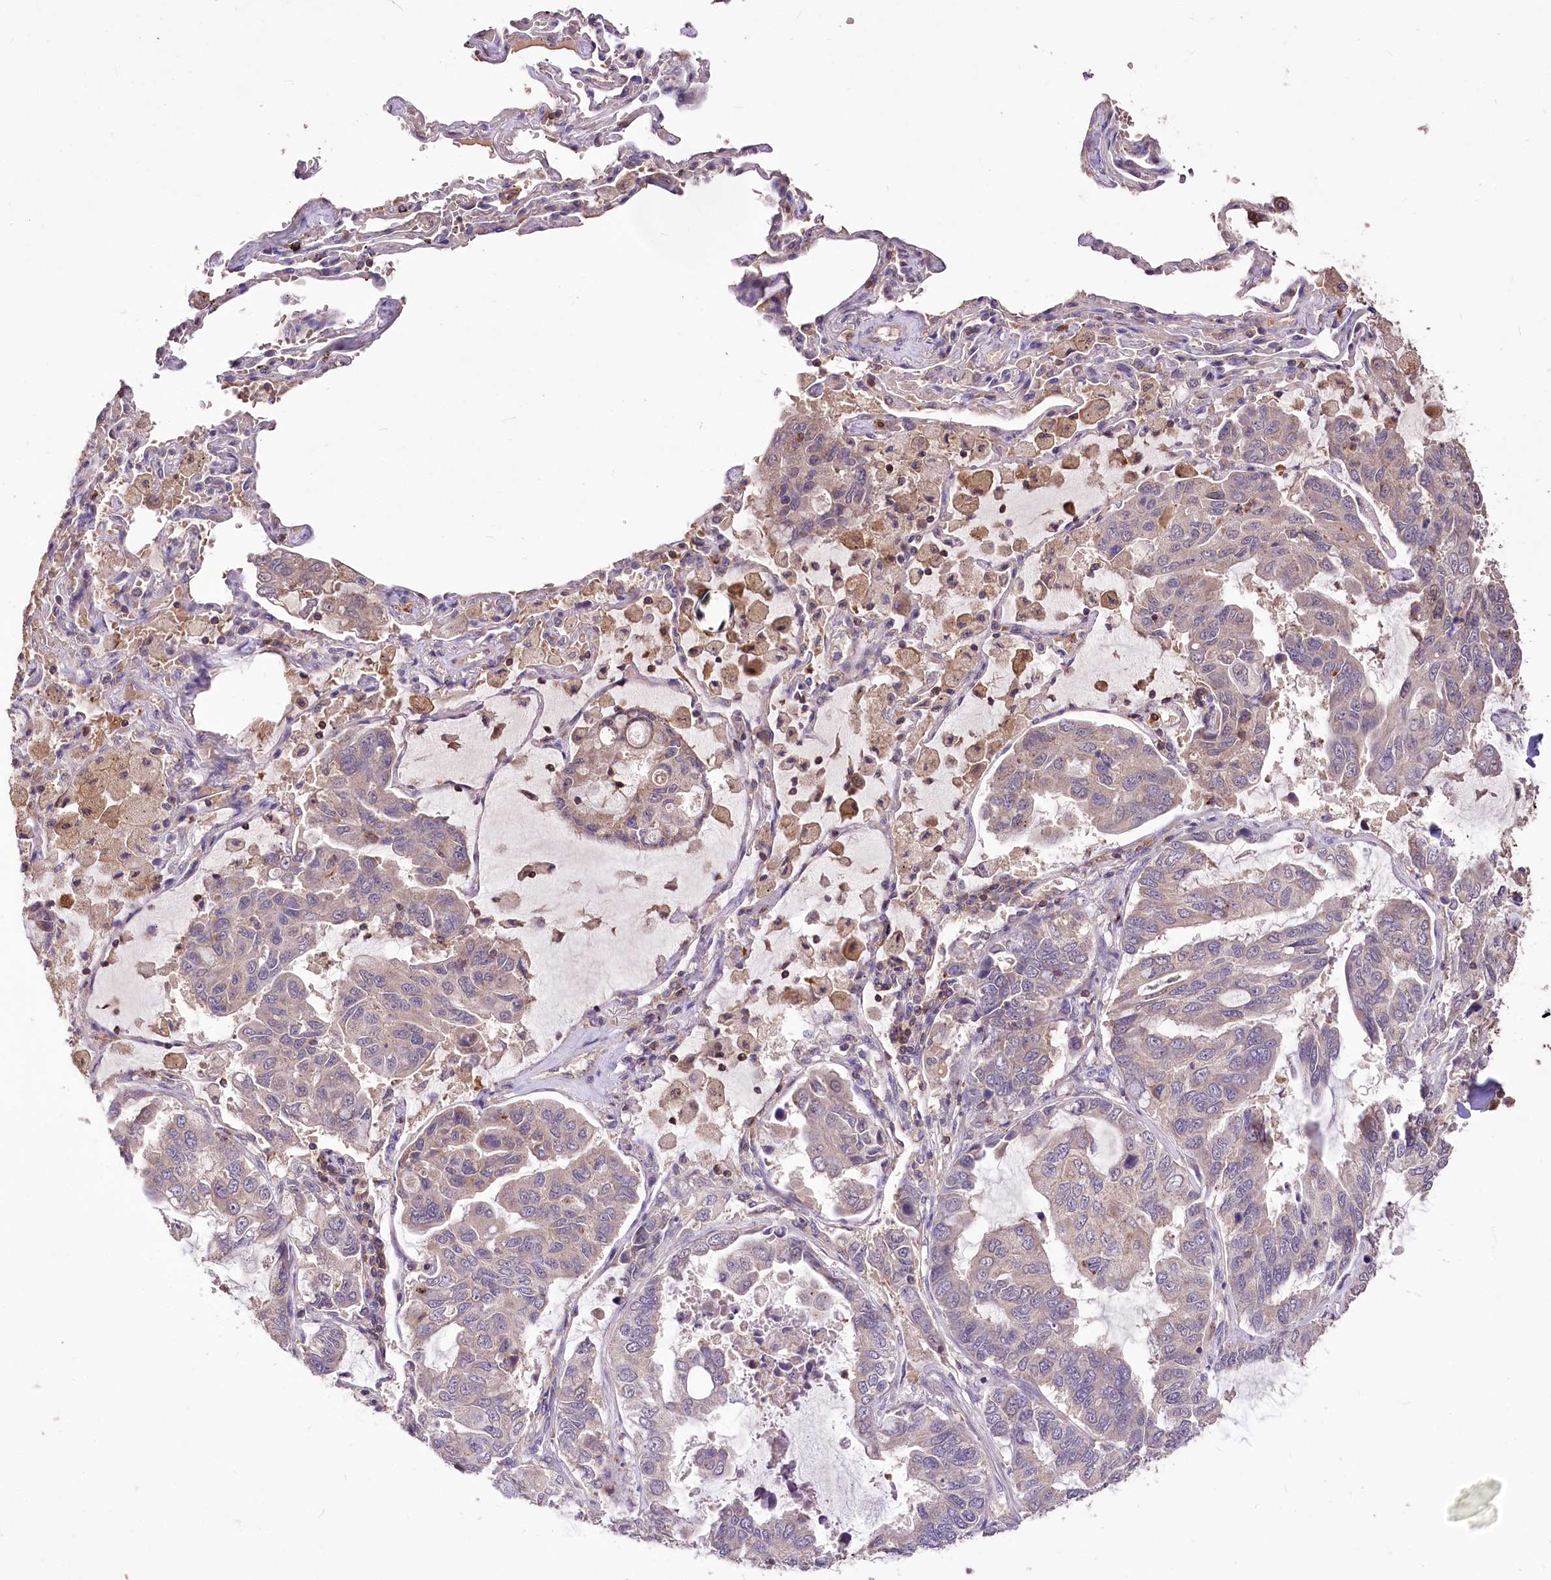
{"staining": {"intensity": "negative", "quantity": "none", "location": "none"}, "tissue": "lung cancer", "cell_type": "Tumor cells", "image_type": "cancer", "snomed": [{"axis": "morphology", "description": "Adenocarcinoma, NOS"}, {"axis": "topography", "description": "Lung"}], "caption": "Lung adenocarcinoma was stained to show a protein in brown. There is no significant staining in tumor cells. (DAB (3,3'-diaminobenzidine) immunohistochemistry (IHC) visualized using brightfield microscopy, high magnification).", "gene": "SERGEF", "patient": {"sex": "male", "age": 64}}